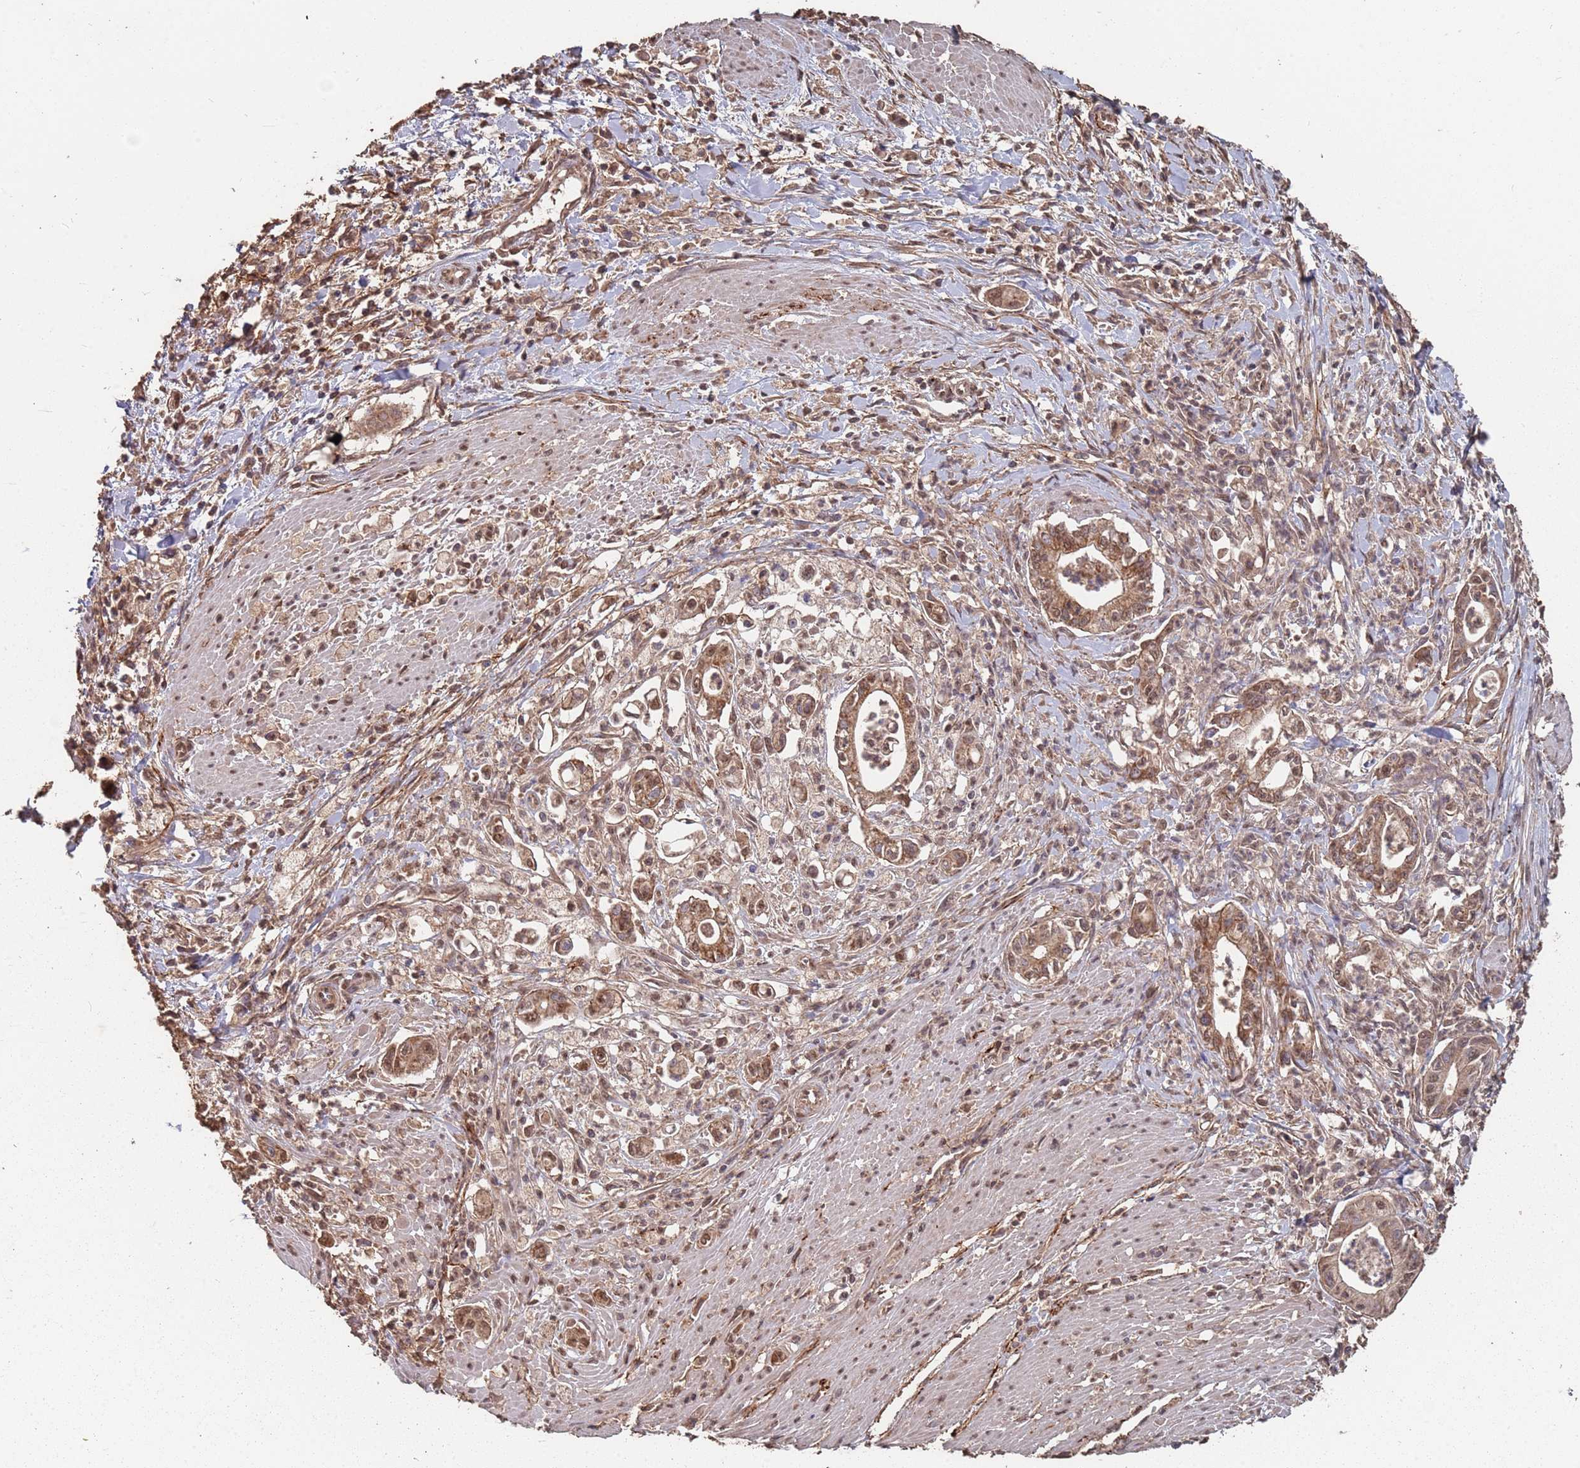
{"staining": {"intensity": "moderate", "quantity": ">75%", "location": "cytoplasmic/membranous,nuclear"}, "tissue": "pancreatic cancer", "cell_type": "Tumor cells", "image_type": "cancer", "snomed": [{"axis": "morphology", "description": "Adenocarcinoma, NOS"}, {"axis": "topography", "description": "Pancreas"}], "caption": "Pancreatic adenocarcinoma tissue demonstrates moderate cytoplasmic/membranous and nuclear staining in approximately >75% of tumor cells", "gene": "PRORP", "patient": {"sex": "male", "age": 78}}